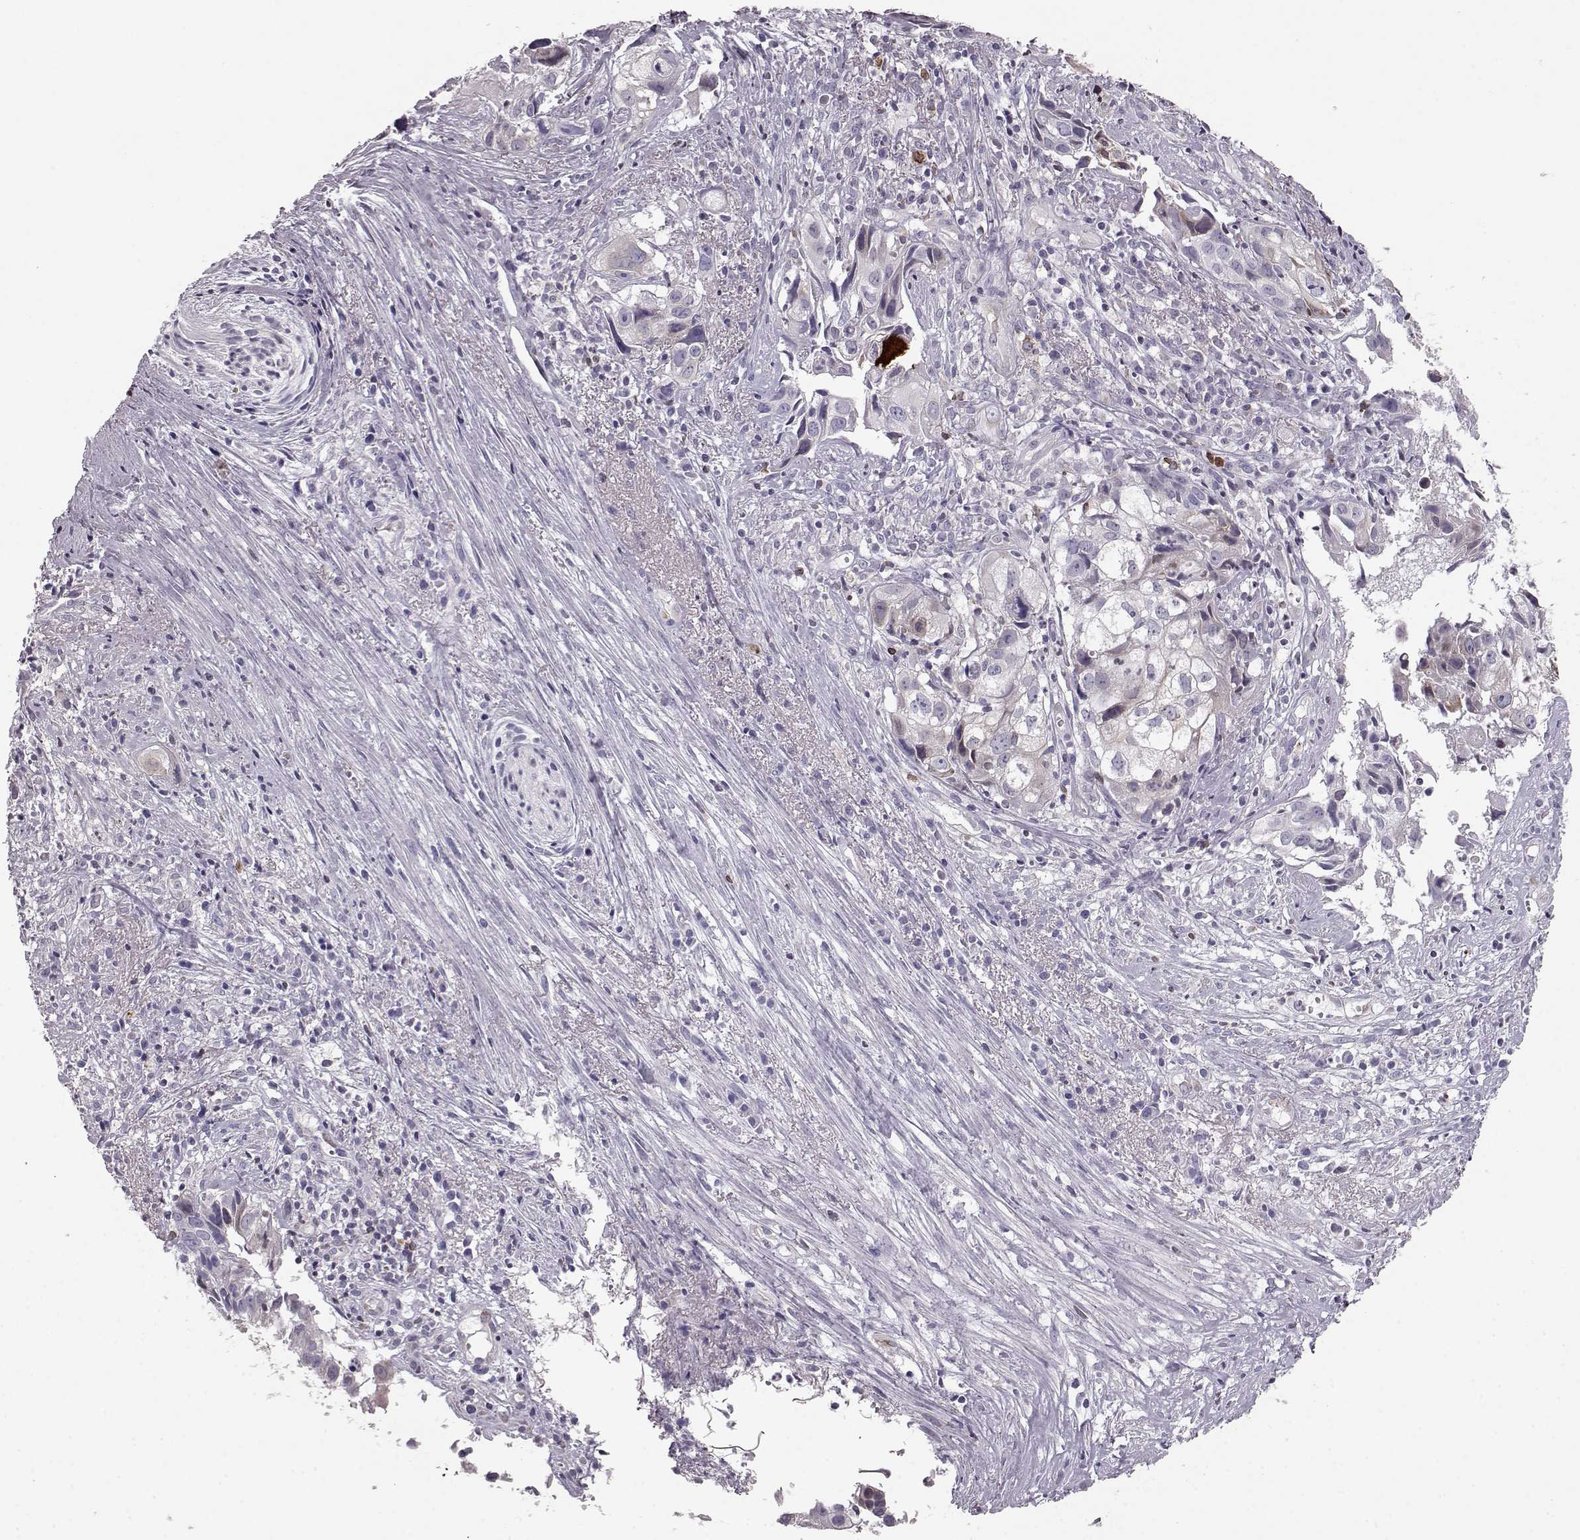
{"staining": {"intensity": "weak", "quantity": "<25%", "location": "cytoplasmic/membranous"}, "tissue": "cervical cancer", "cell_type": "Tumor cells", "image_type": "cancer", "snomed": [{"axis": "morphology", "description": "Squamous cell carcinoma, NOS"}, {"axis": "topography", "description": "Cervix"}], "caption": "A high-resolution micrograph shows immunohistochemistry staining of cervical cancer (squamous cell carcinoma), which displays no significant staining in tumor cells.", "gene": "ELOVL5", "patient": {"sex": "female", "age": 53}}